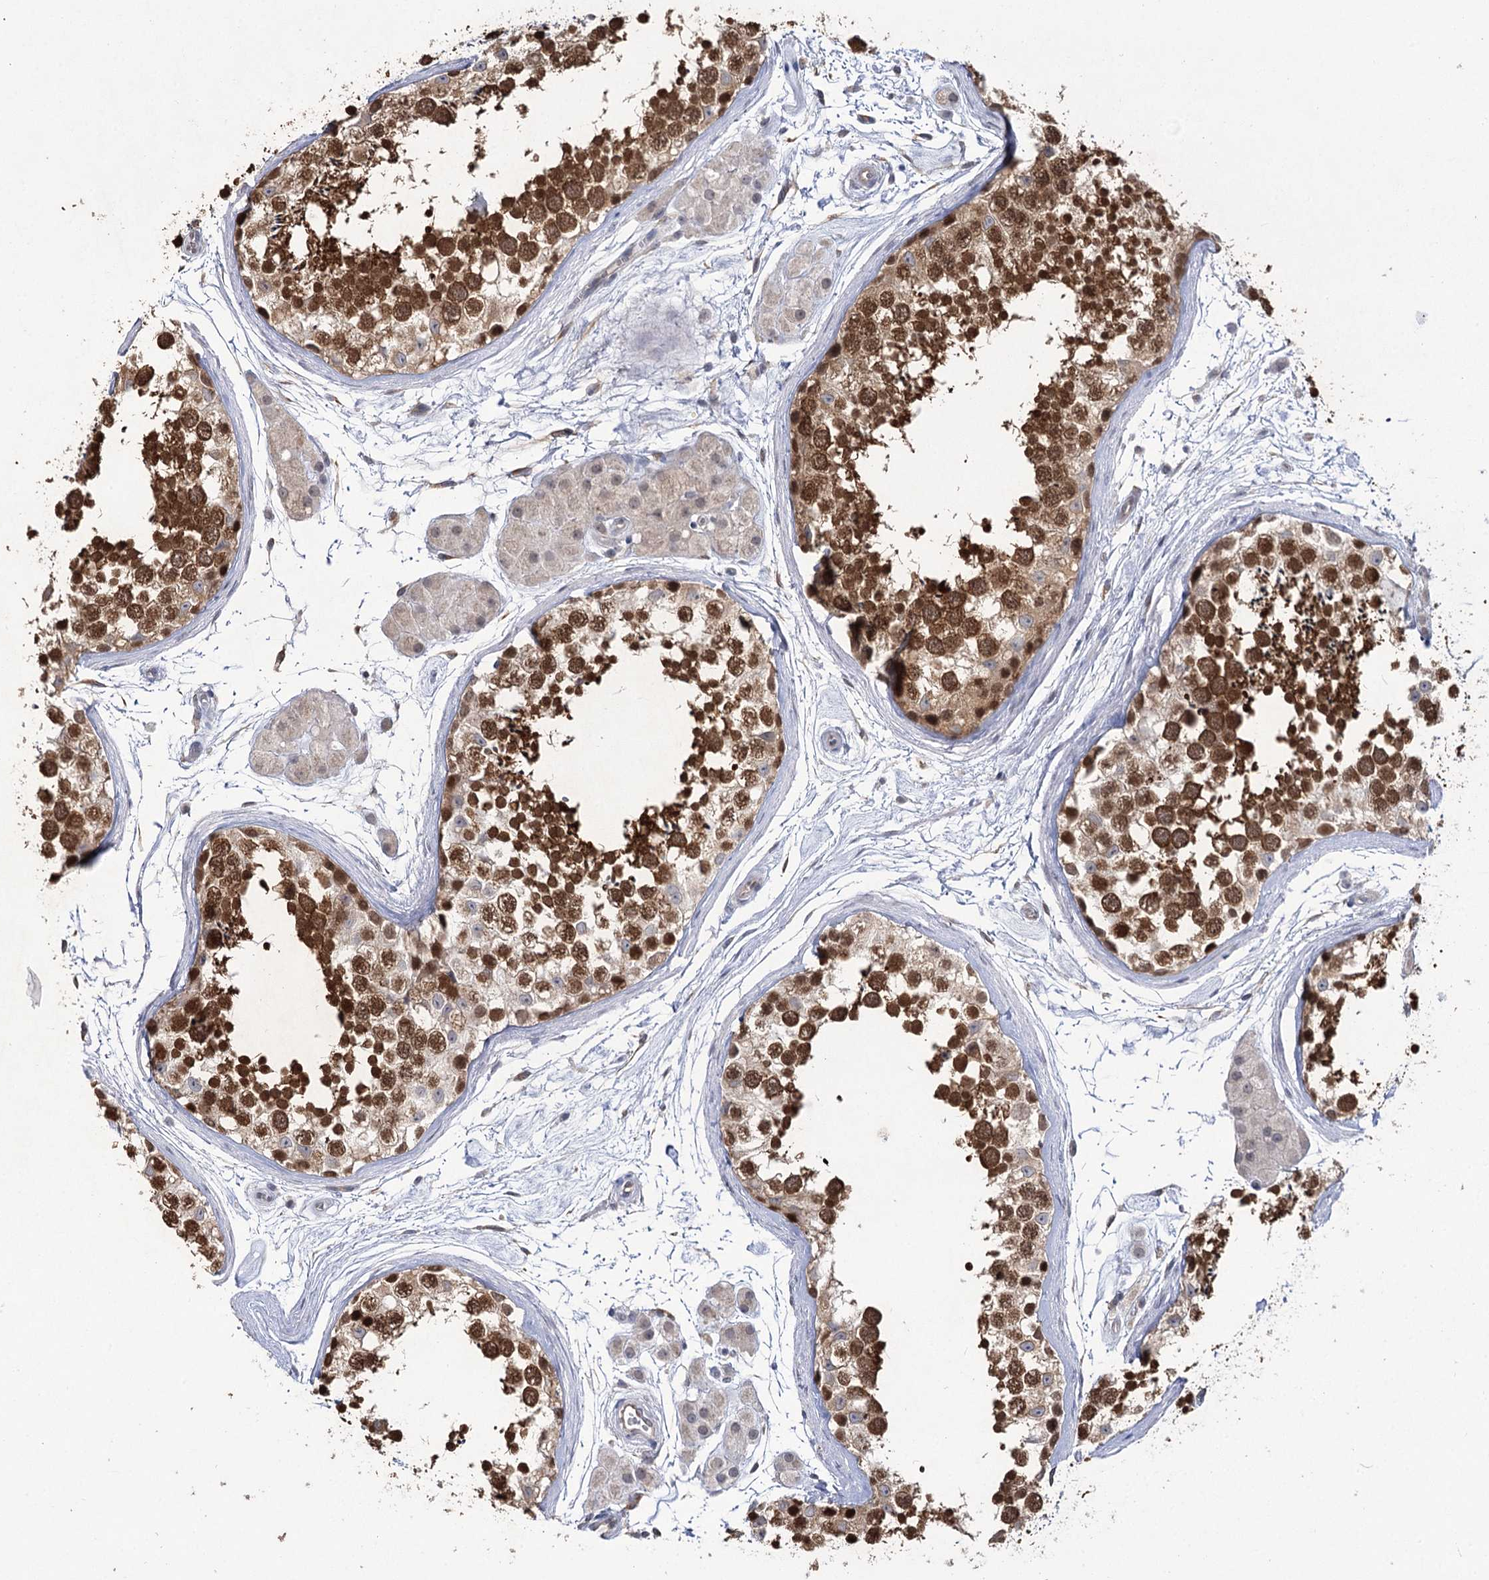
{"staining": {"intensity": "strong", "quantity": ">75%", "location": "cytoplasmic/membranous,nuclear"}, "tissue": "testis", "cell_type": "Cells in seminiferous ducts", "image_type": "normal", "snomed": [{"axis": "morphology", "description": "Normal tissue, NOS"}, {"axis": "topography", "description": "Testis"}], "caption": "Strong cytoplasmic/membranous,nuclear protein expression is appreciated in approximately >75% of cells in seminiferous ducts in testis. The staining was performed using DAB to visualize the protein expression in brown, while the nuclei were stained in blue with hematoxylin (Magnification: 20x).", "gene": "PHYHIPL", "patient": {"sex": "male", "age": 56}}